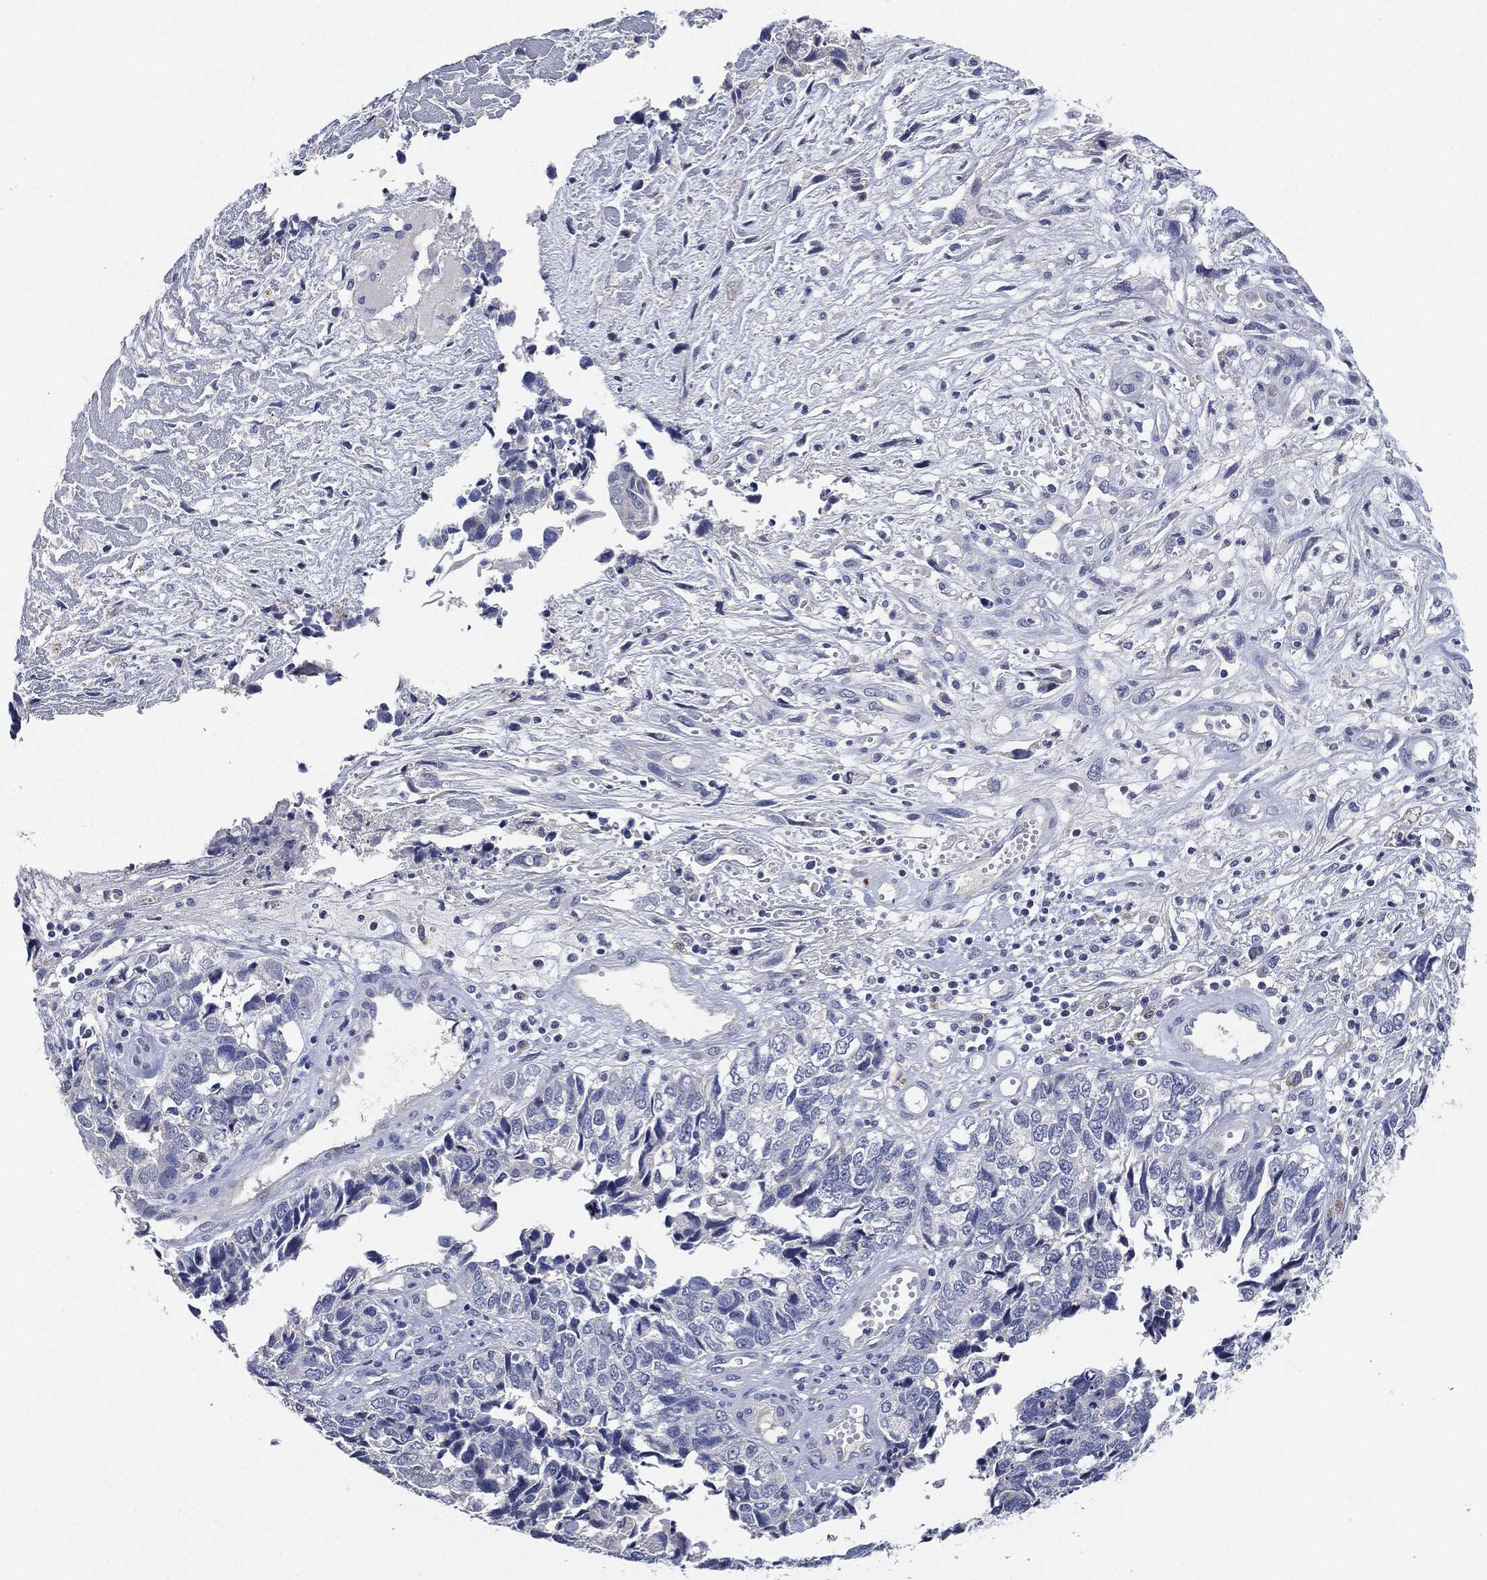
{"staining": {"intensity": "negative", "quantity": "none", "location": "none"}, "tissue": "cervical cancer", "cell_type": "Tumor cells", "image_type": "cancer", "snomed": [{"axis": "morphology", "description": "Squamous cell carcinoma, NOS"}, {"axis": "topography", "description": "Cervix"}], "caption": "This micrograph is of cervical squamous cell carcinoma stained with immunohistochemistry to label a protein in brown with the nuclei are counter-stained blue. There is no positivity in tumor cells.", "gene": "NTRK1", "patient": {"sex": "female", "age": 63}}